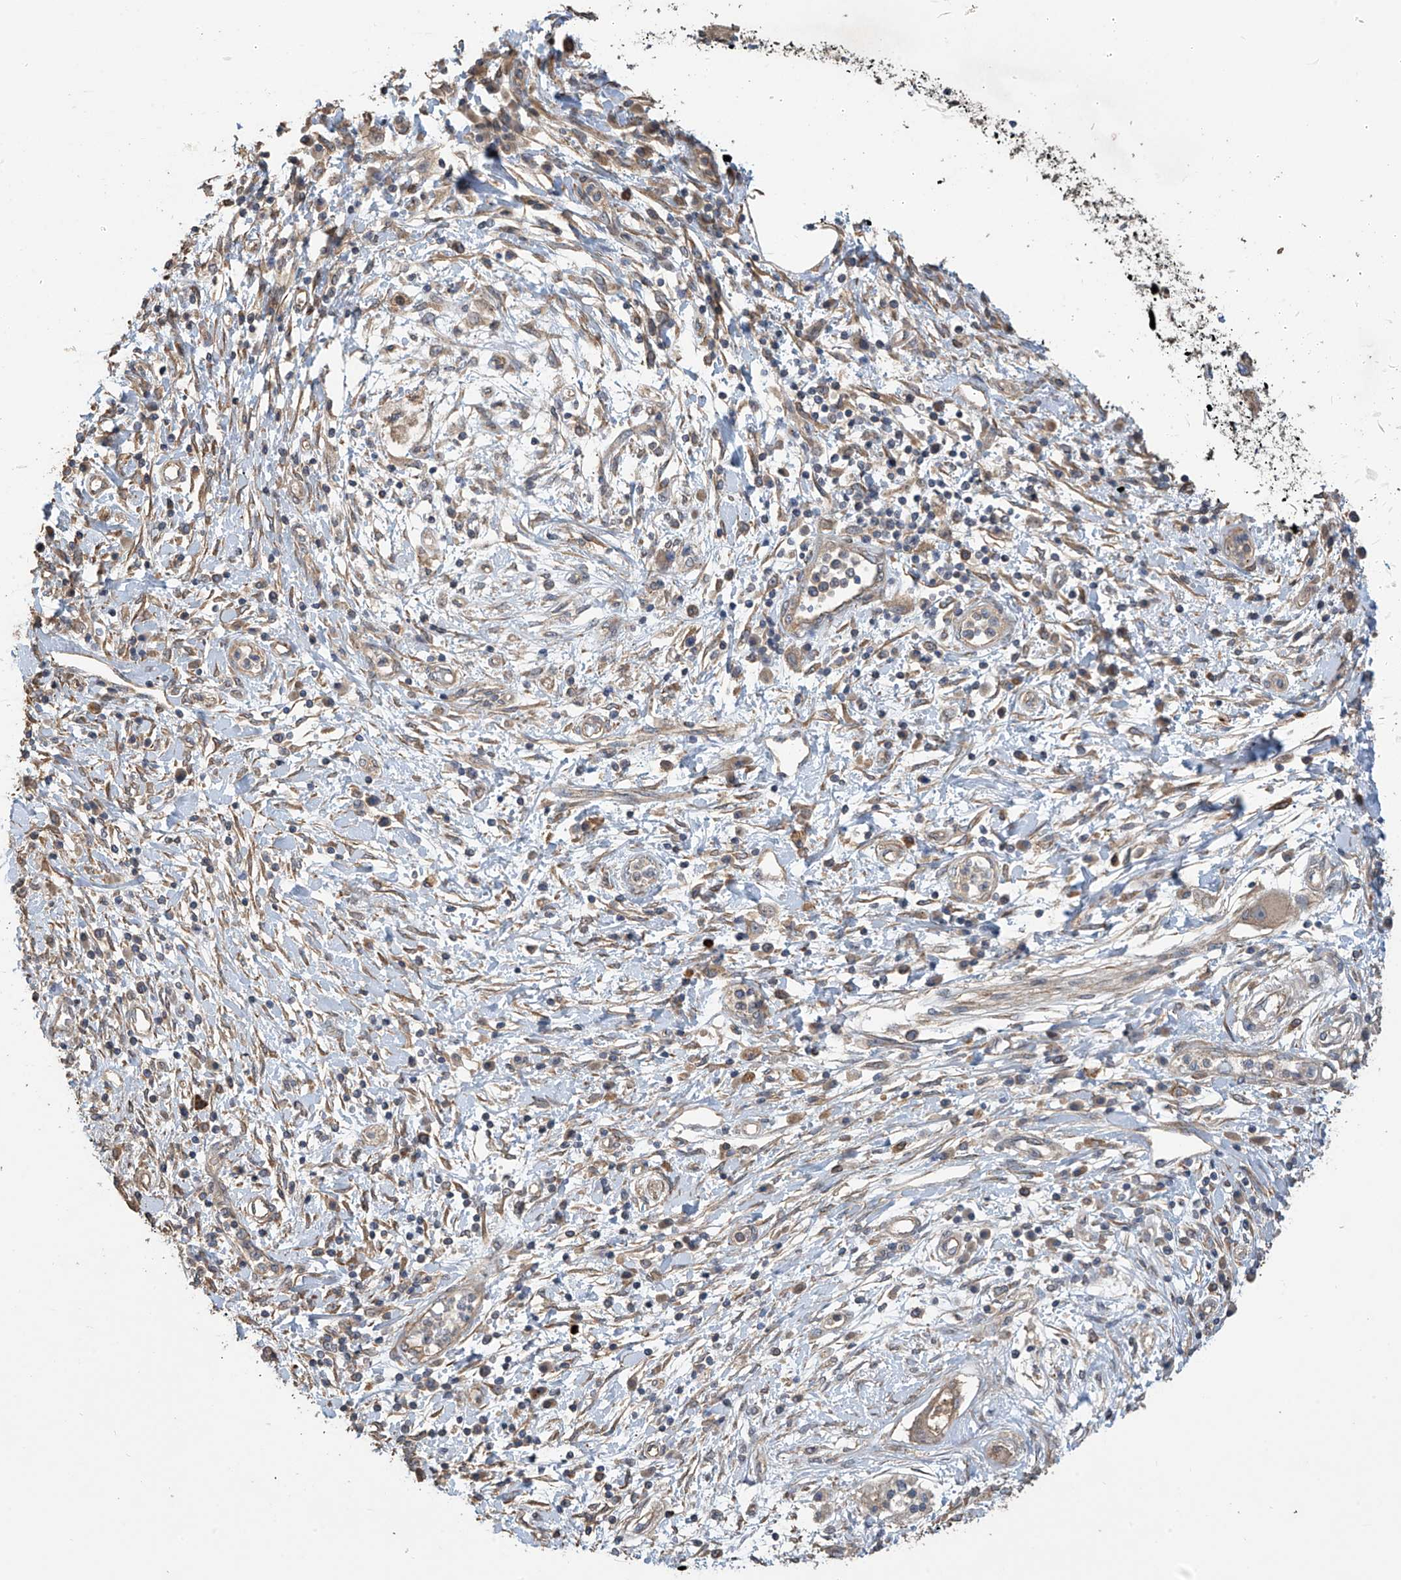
{"staining": {"intensity": "moderate", "quantity": ">75%", "location": "cytoplasmic/membranous"}, "tissue": "pancreatic cancer", "cell_type": "Tumor cells", "image_type": "cancer", "snomed": [{"axis": "morphology", "description": "Adenocarcinoma, NOS"}, {"axis": "topography", "description": "Pancreas"}], "caption": "Tumor cells reveal medium levels of moderate cytoplasmic/membranous positivity in approximately >75% of cells in pancreatic cancer.", "gene": "PHACTR4", "patient": {"sex": "female", "age": 56}}